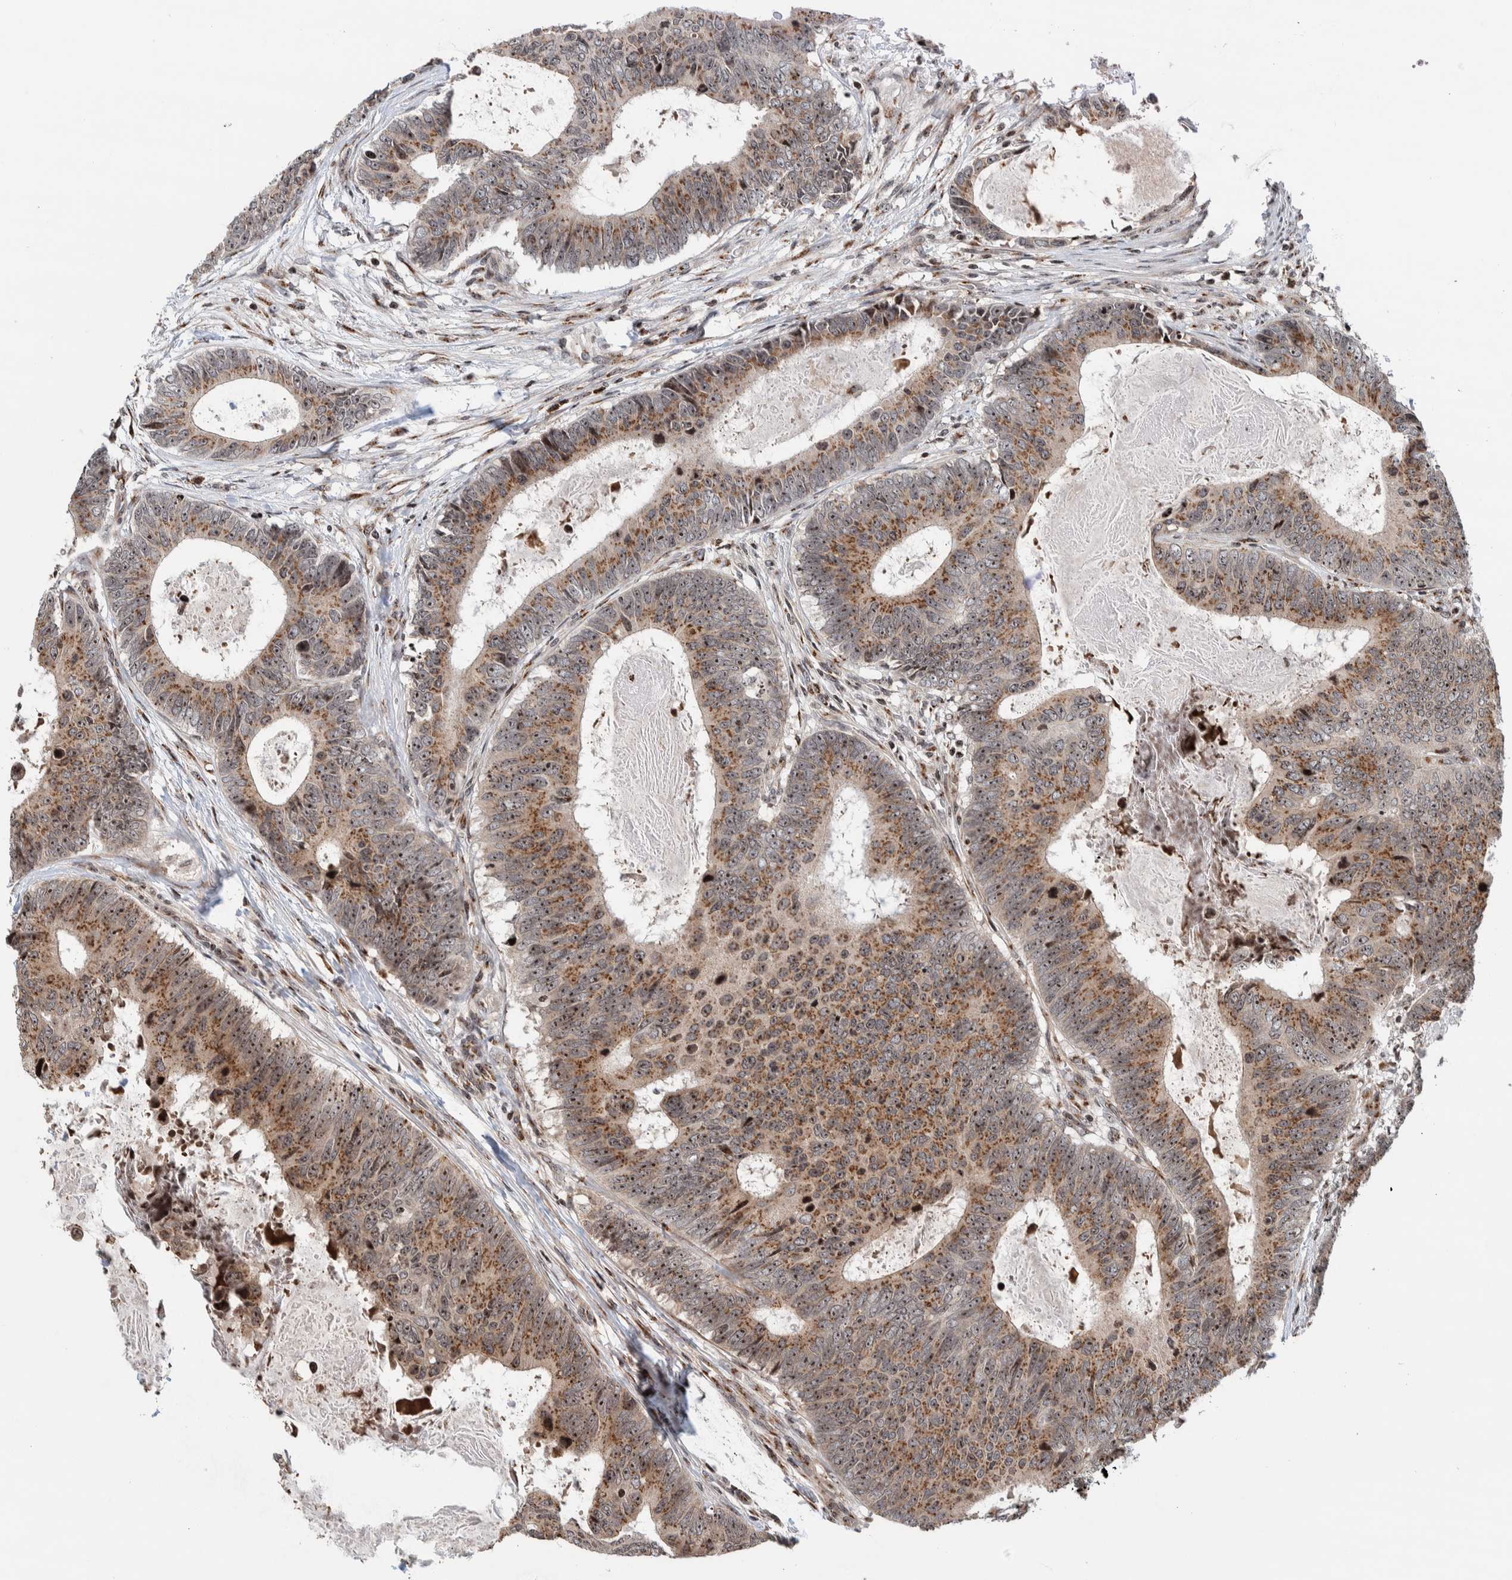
{"staining": {"intensity": "moderate", "quantity": ">75%", "location": "cytoplasmic/membranous,nuclear"}, "tissue": "colorectal cancer", "cell_type": "Tumor cells", "image_type": "cancer", "snomed": [{"axis": "morphology", "description": "Adenocarcinoma, NOS"}, {"axis": "topography", "description": "Colon"}], "caption": "High-magnification brightfield microscopy of colorectal cancer stained with DAB (3,3'-diaminobenzidine) (brown) and counterstained with hematoxylin (blue). tumor cells exhibit moderate cytoplasmic/membranous and nuclear positivity is appreciated in approximately>75% of cells.", "gene": "CCDC182", "patient": {"sex": "male", "age": 56}}